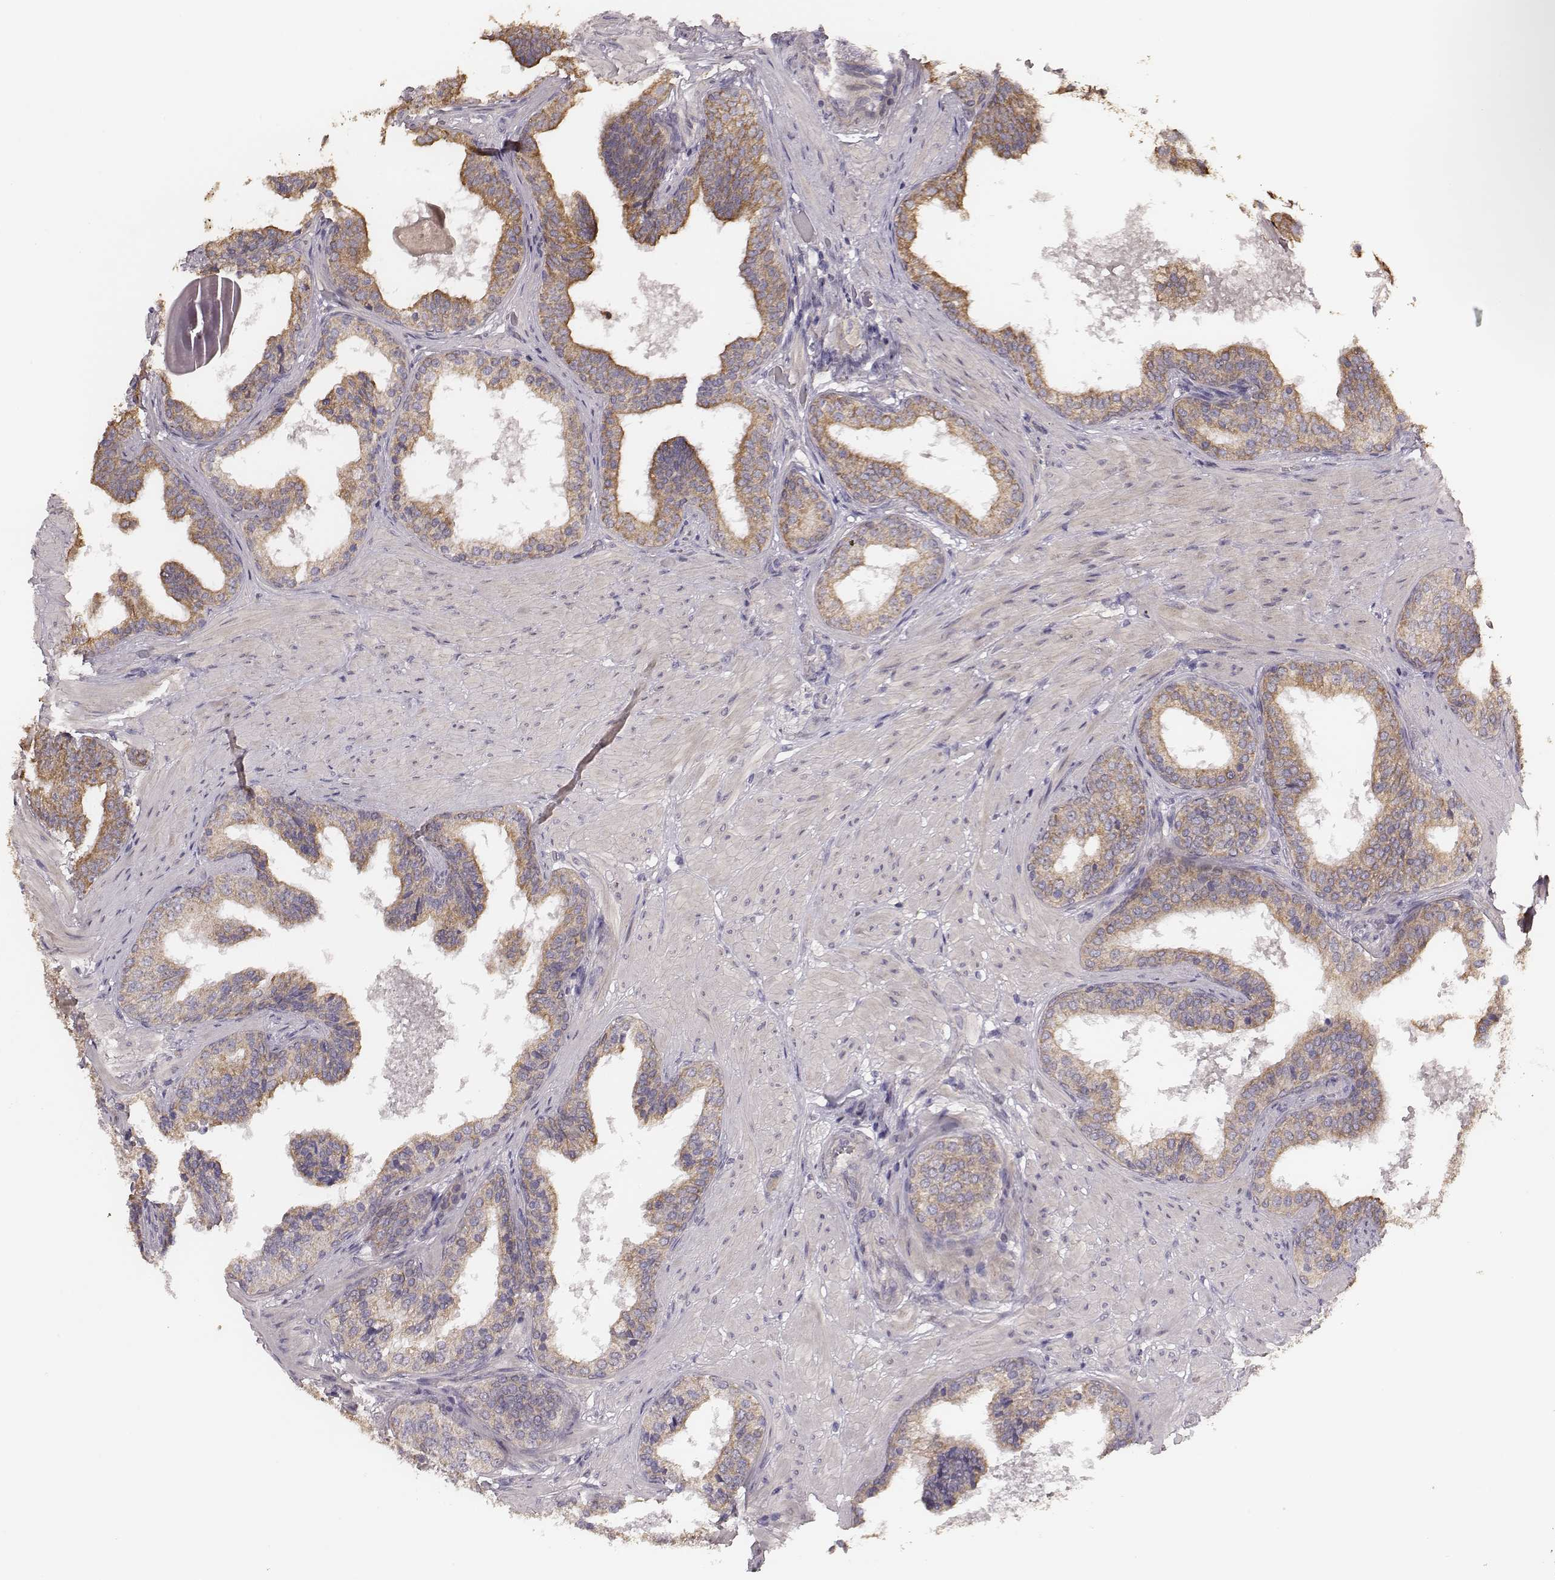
{"staining": {"intensity": "moderate", "quantity": ">75%", "location": "cytoplasmic/membranous"}, "tissue": "prostate cancer", "cell_type": "Tumor cells", "image_type": "cancer", "snomed": [{"axis": "morphology", "description": "Adenocarcinoma, Low grade"}, {"axis": "topography", "description": "Prostate"}], "caption": "This micrograph displays prostate cancer stained with immunohistochemistry to label a protein in brown. The cytoplasmic/membranous of tumor cells show moderate positivity for the protein. Nuclei are counter-stained blue.", "gene": "HAVCR1", "patient": {"sex": "male", "age": 60}}